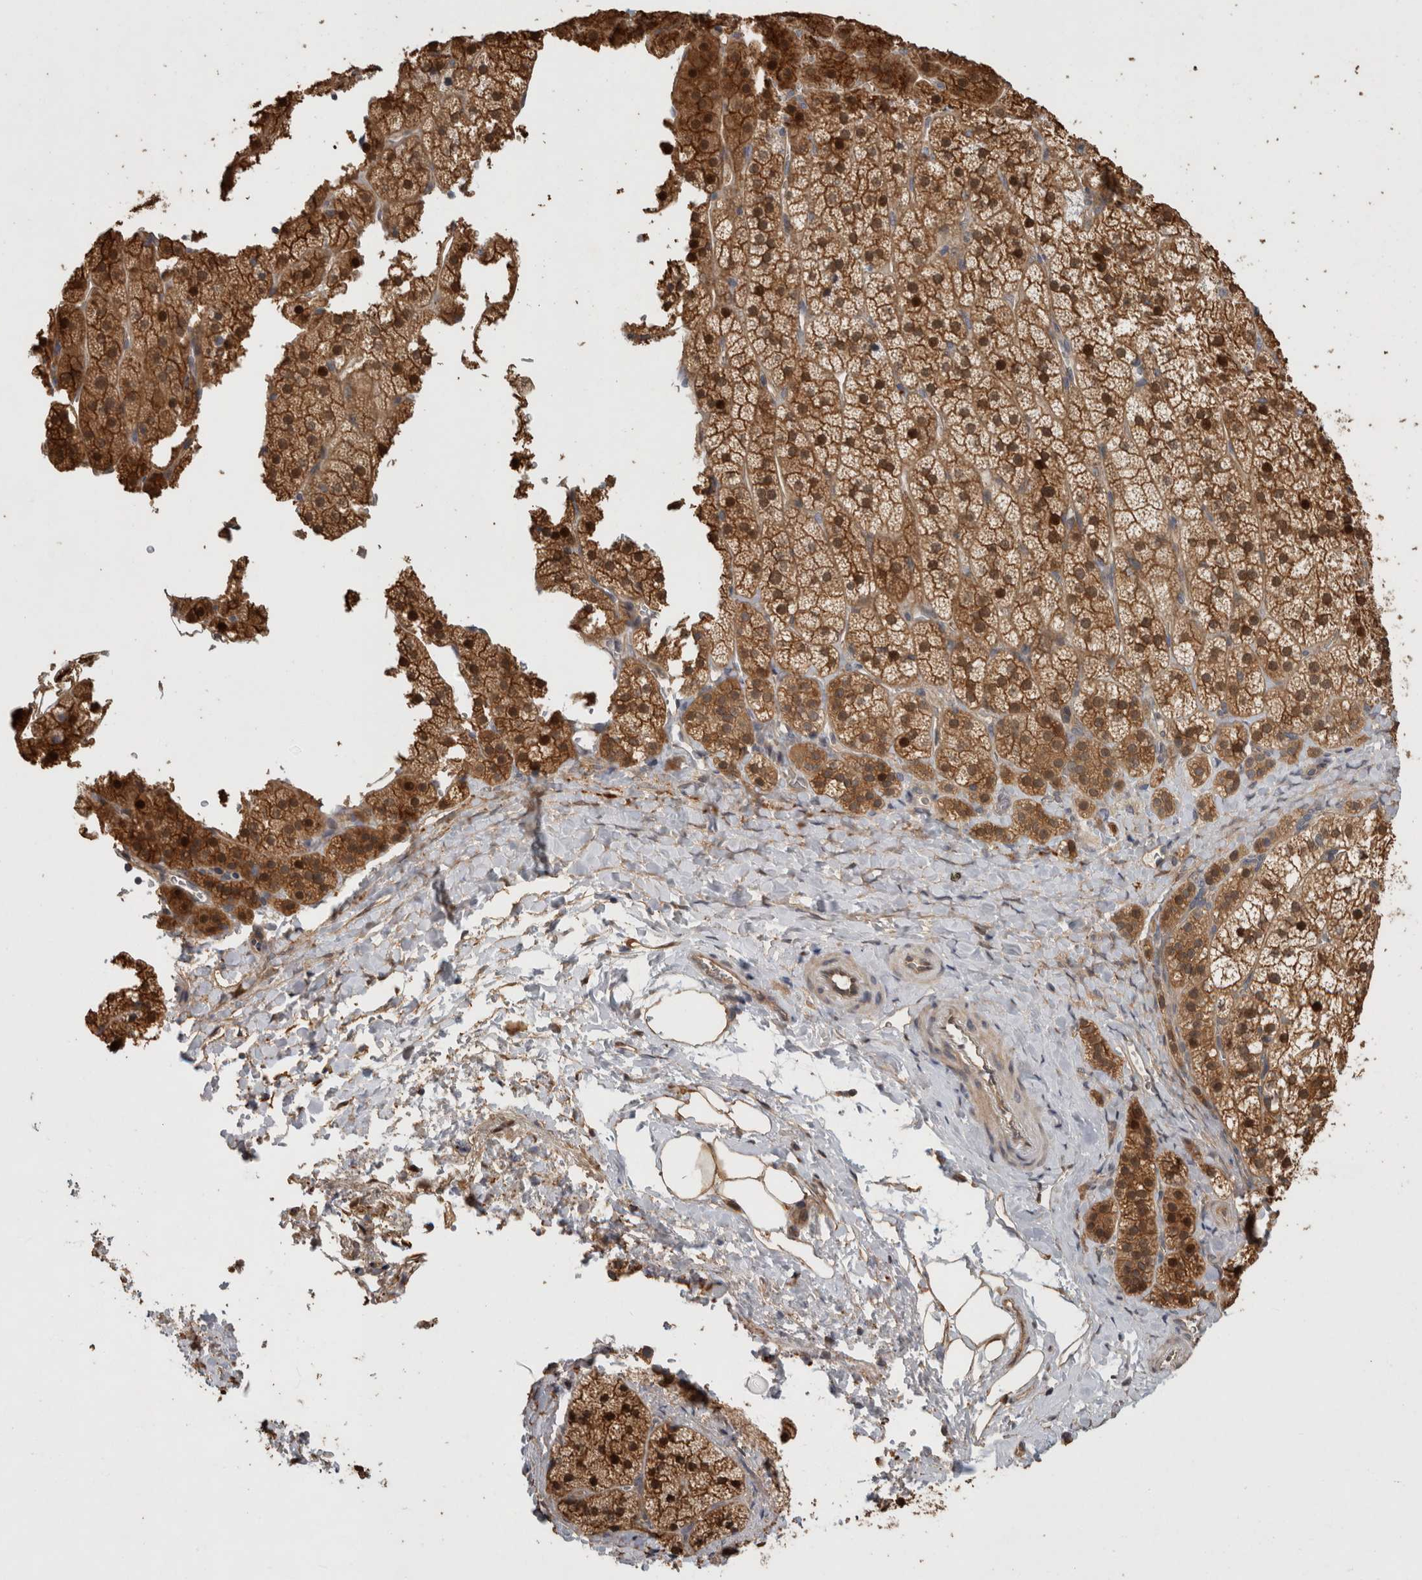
{"staining": {"intensity": "strong", "quantity": ">75%", "location": "cytoplasmic/membranous,nuclear"}, "tissue": "adrenal gland", "cell_type": "Glandular cells", "image_type": "normal", "snomed": [{"axis": "morphology", "description": "Normal tissue, NOS"}, {"axis": "topography", "description": "Adrenal gland"}], "caption": "Immunohistochemical staining of unremarkable adrenal gland displays >75% levels of strong cytoplasmic/membranous,nuclear protein staining in about >75% of glandular cells.", "gene": "RHPN1", "patient": {"sex": "female", "age": 44}}